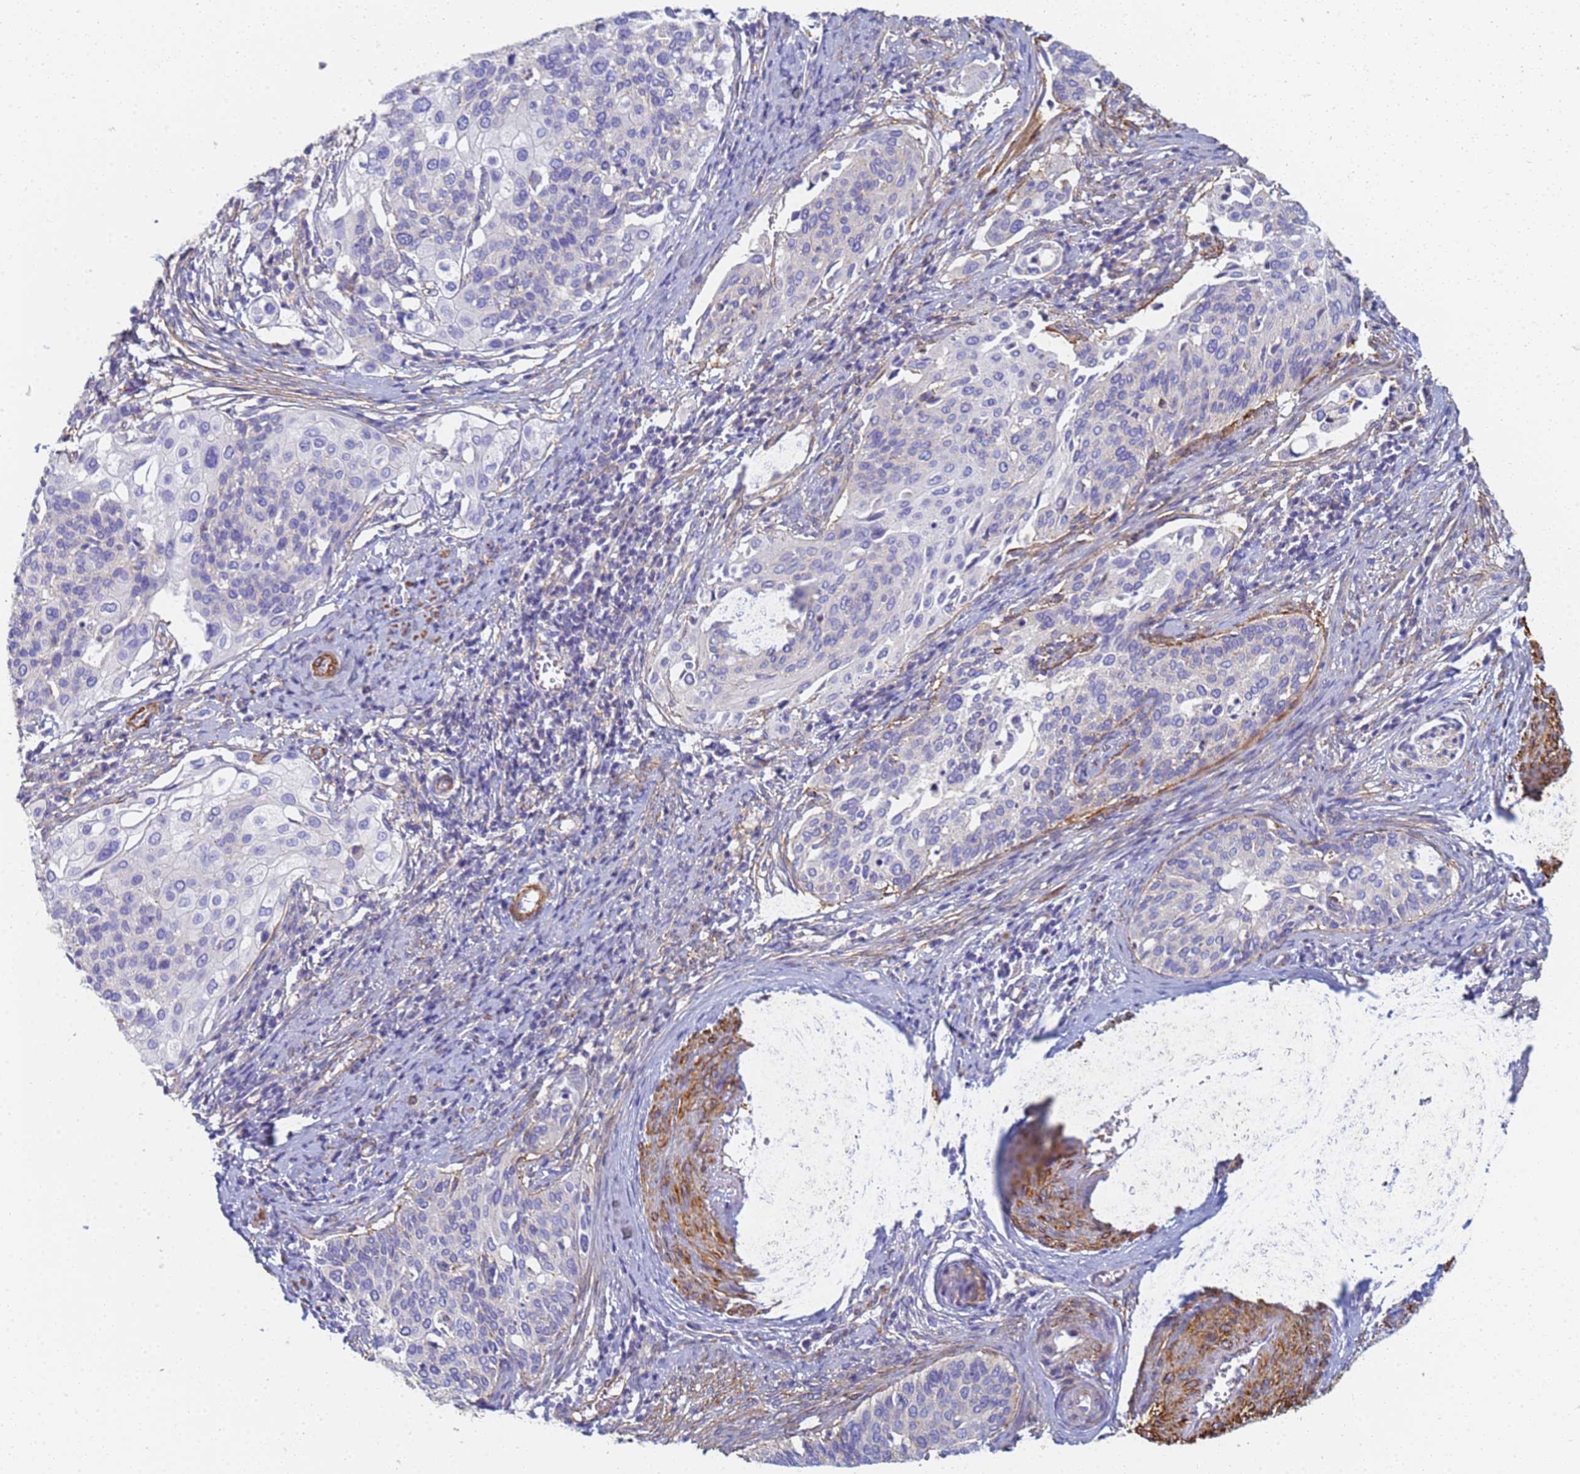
{"staining": {"intensity": "negative", "quantity": "none", "location": "none"}, "tissue": "cervical cancer", "cell_type": "Tumor cells", "image_type": "cancer", "snomed": [{"axis": "morphology", "description": "Squamous cell carcinoma, NOS"}, {"axis": "topography", "description": "Cervix"}], "caption": "The photomicrograph shows no staining of tumor cells in cervical squamous cell carcinoma. (DAB immunohistochemistry visualized using brightfield microscopy, high magnification).", "gene": "TPM1", "patient": {"sex": "female", "age": 44}}